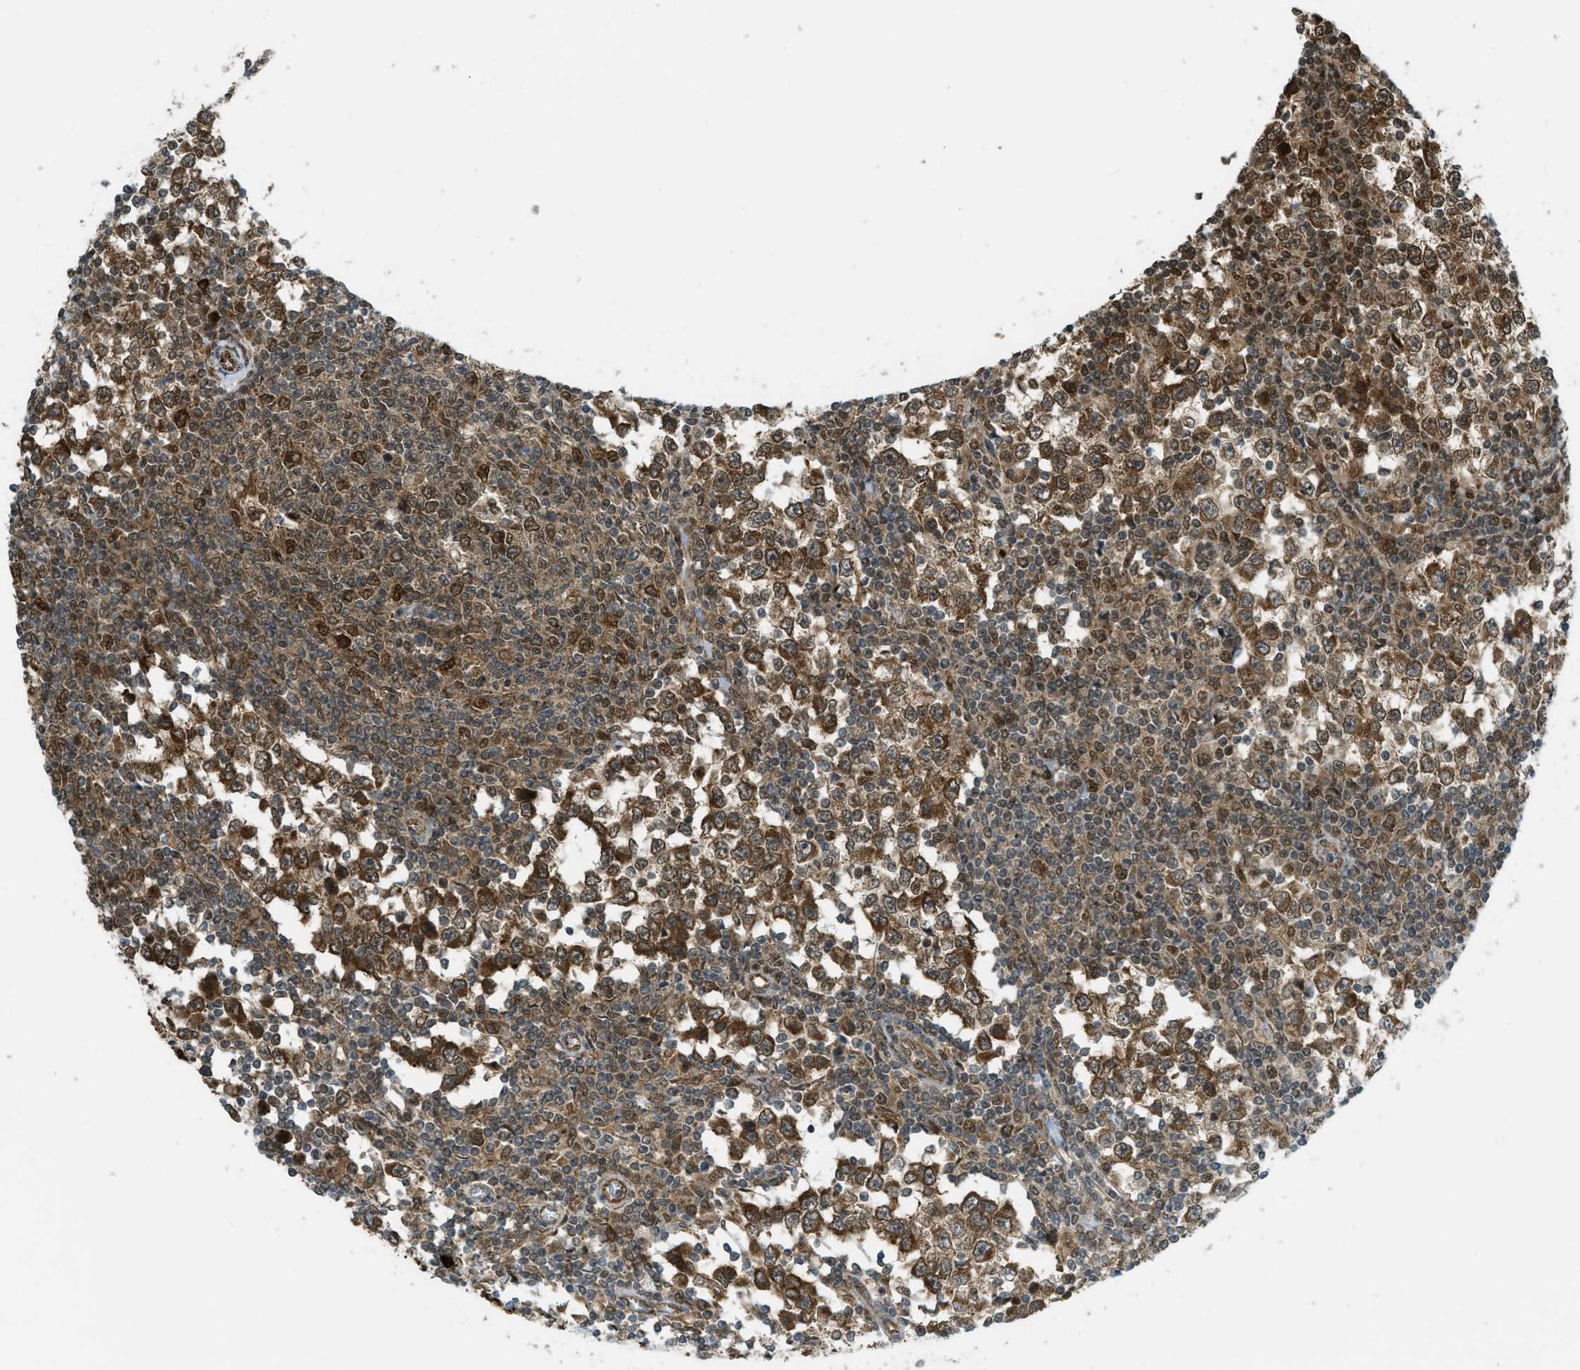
{"staining": {"intensity": "moderate", "quantity": ">75%", "location": "cytoplasmic/membranous,nuclear"}, "tissue": "testis cancer", "cell_type": "Tumor cells", "image_type": "cancer", "snomed": [{"axis": "morphology", "description": "Seminoma, NOS"}, {"axis": "topography", "description": "Testis"}], "caption": "Seminoma (testis) stained with IHC displays moderate cytoplasmic/membranous and nuclear staining in about >75% of tumor cells.", "gene": "TNPO1", "patient": {"sex": "male", "age": 65}}